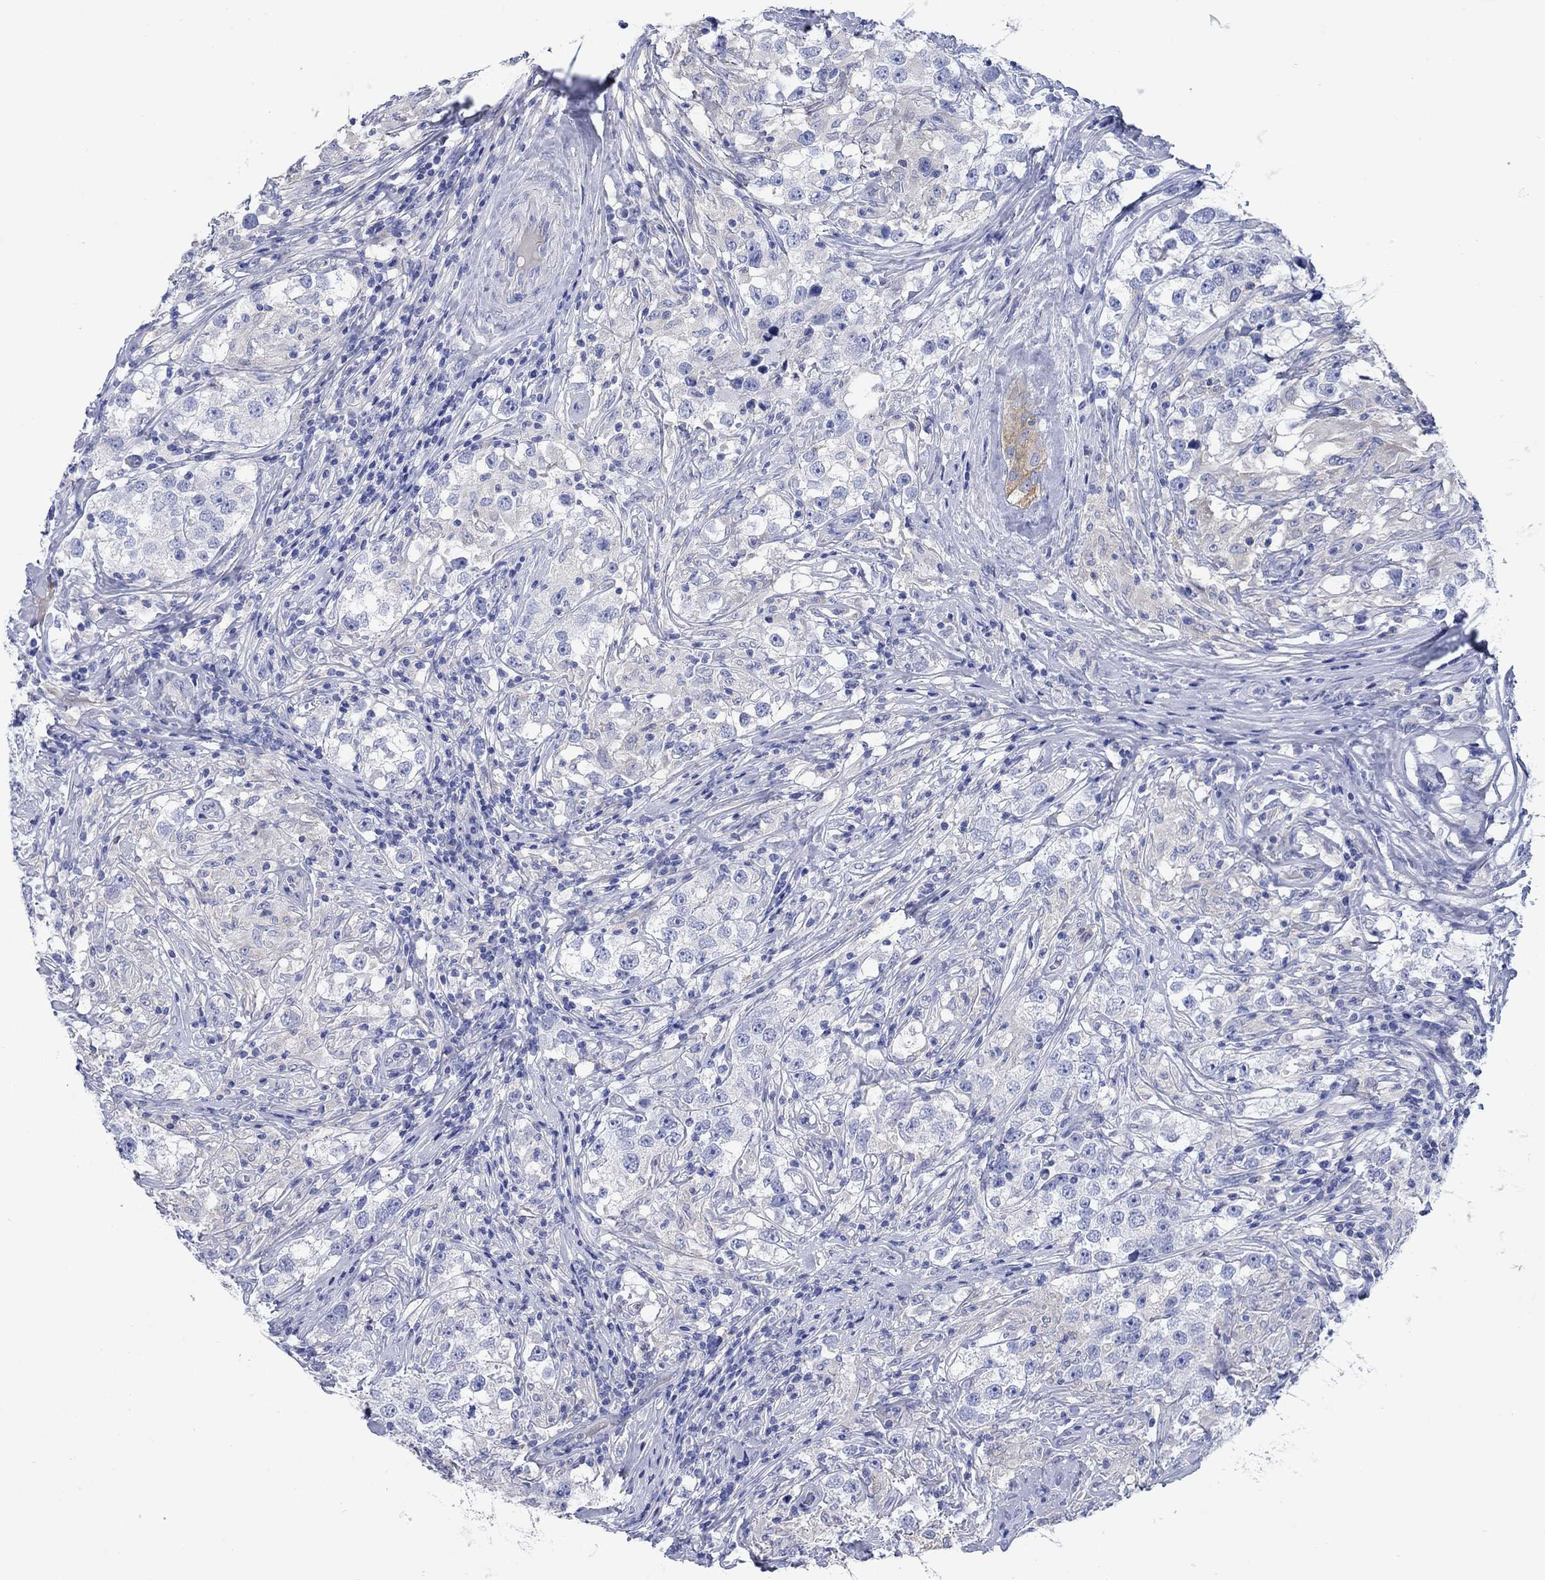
{"staining": {"intensity": "negative", "quantity": "none", "location": "none"}, "tissue": "testis cancer", "cell_type": "Tumor cells", "image_type": "cancer", "snomed": [{"axis": "morphology", "description": "Seminoma, NOS"}, {"axis": "topography", "description": "Testis"}], "caption": "Tumor cells show no significant protein positivity in testis seminoma.", "gene": "TRIM16", "patient": {"sex": "male", "age": 46}}